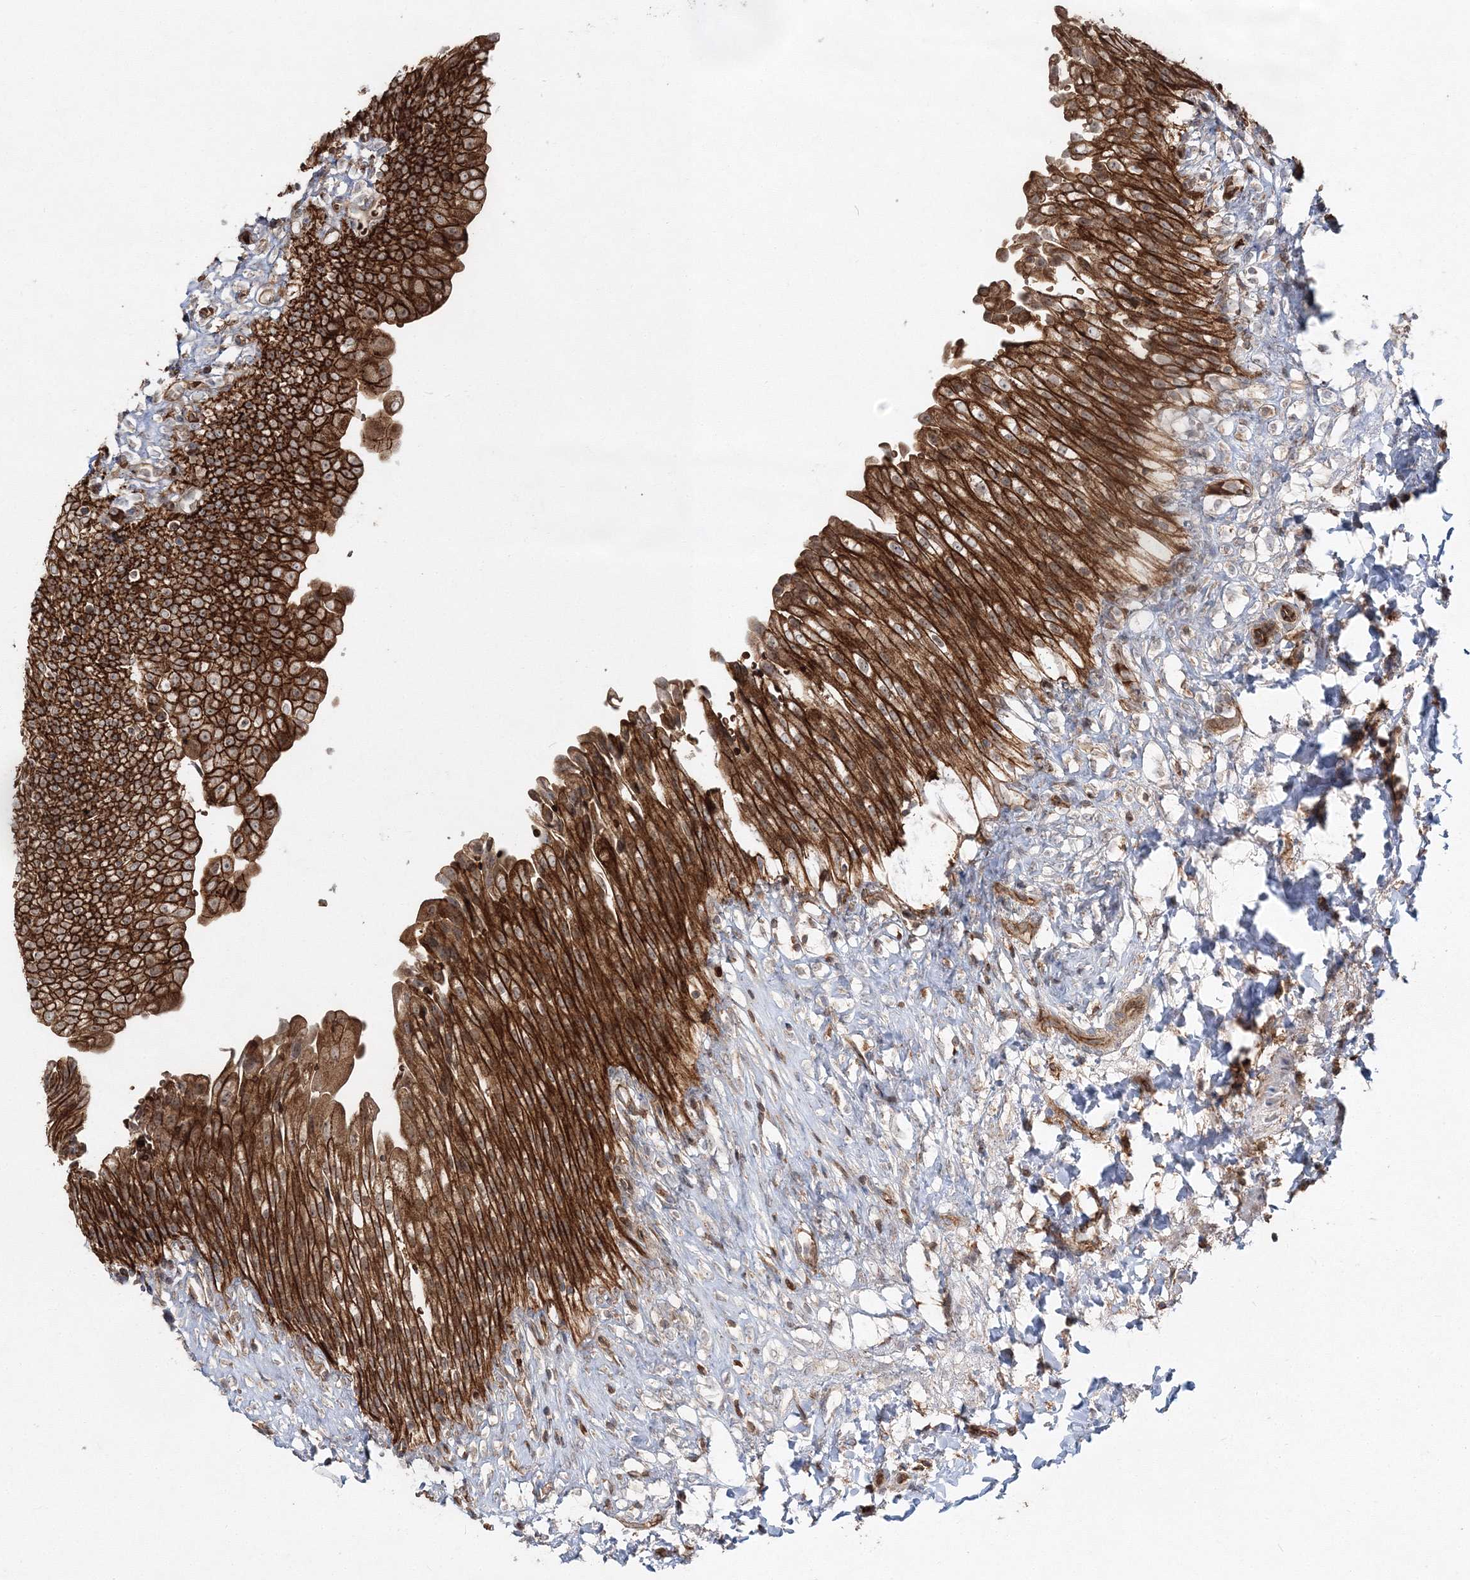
{"staining": {"intensity": "strong", "quantity": ">75%", "location": "cytoplasmic/membranous"}, "tissue": "urinary bladder", "cell_type": "Urothelial cells", "image_type": "normal", "snomed": [{"axis": "morphology", "description": "Urothelial carcinoma, High grade"}, {"axis": "topography", "description": "Urinary bladder"}], "caption": "IHC photomicrograph of benign urinary bladder stained for a protein (brown), which shows high levels of strong cytoplasmic/membranous staining in about >75% of urothelial cells.", "gene": "PCBD2", "patient": {"sex": "male", "age": 46}}